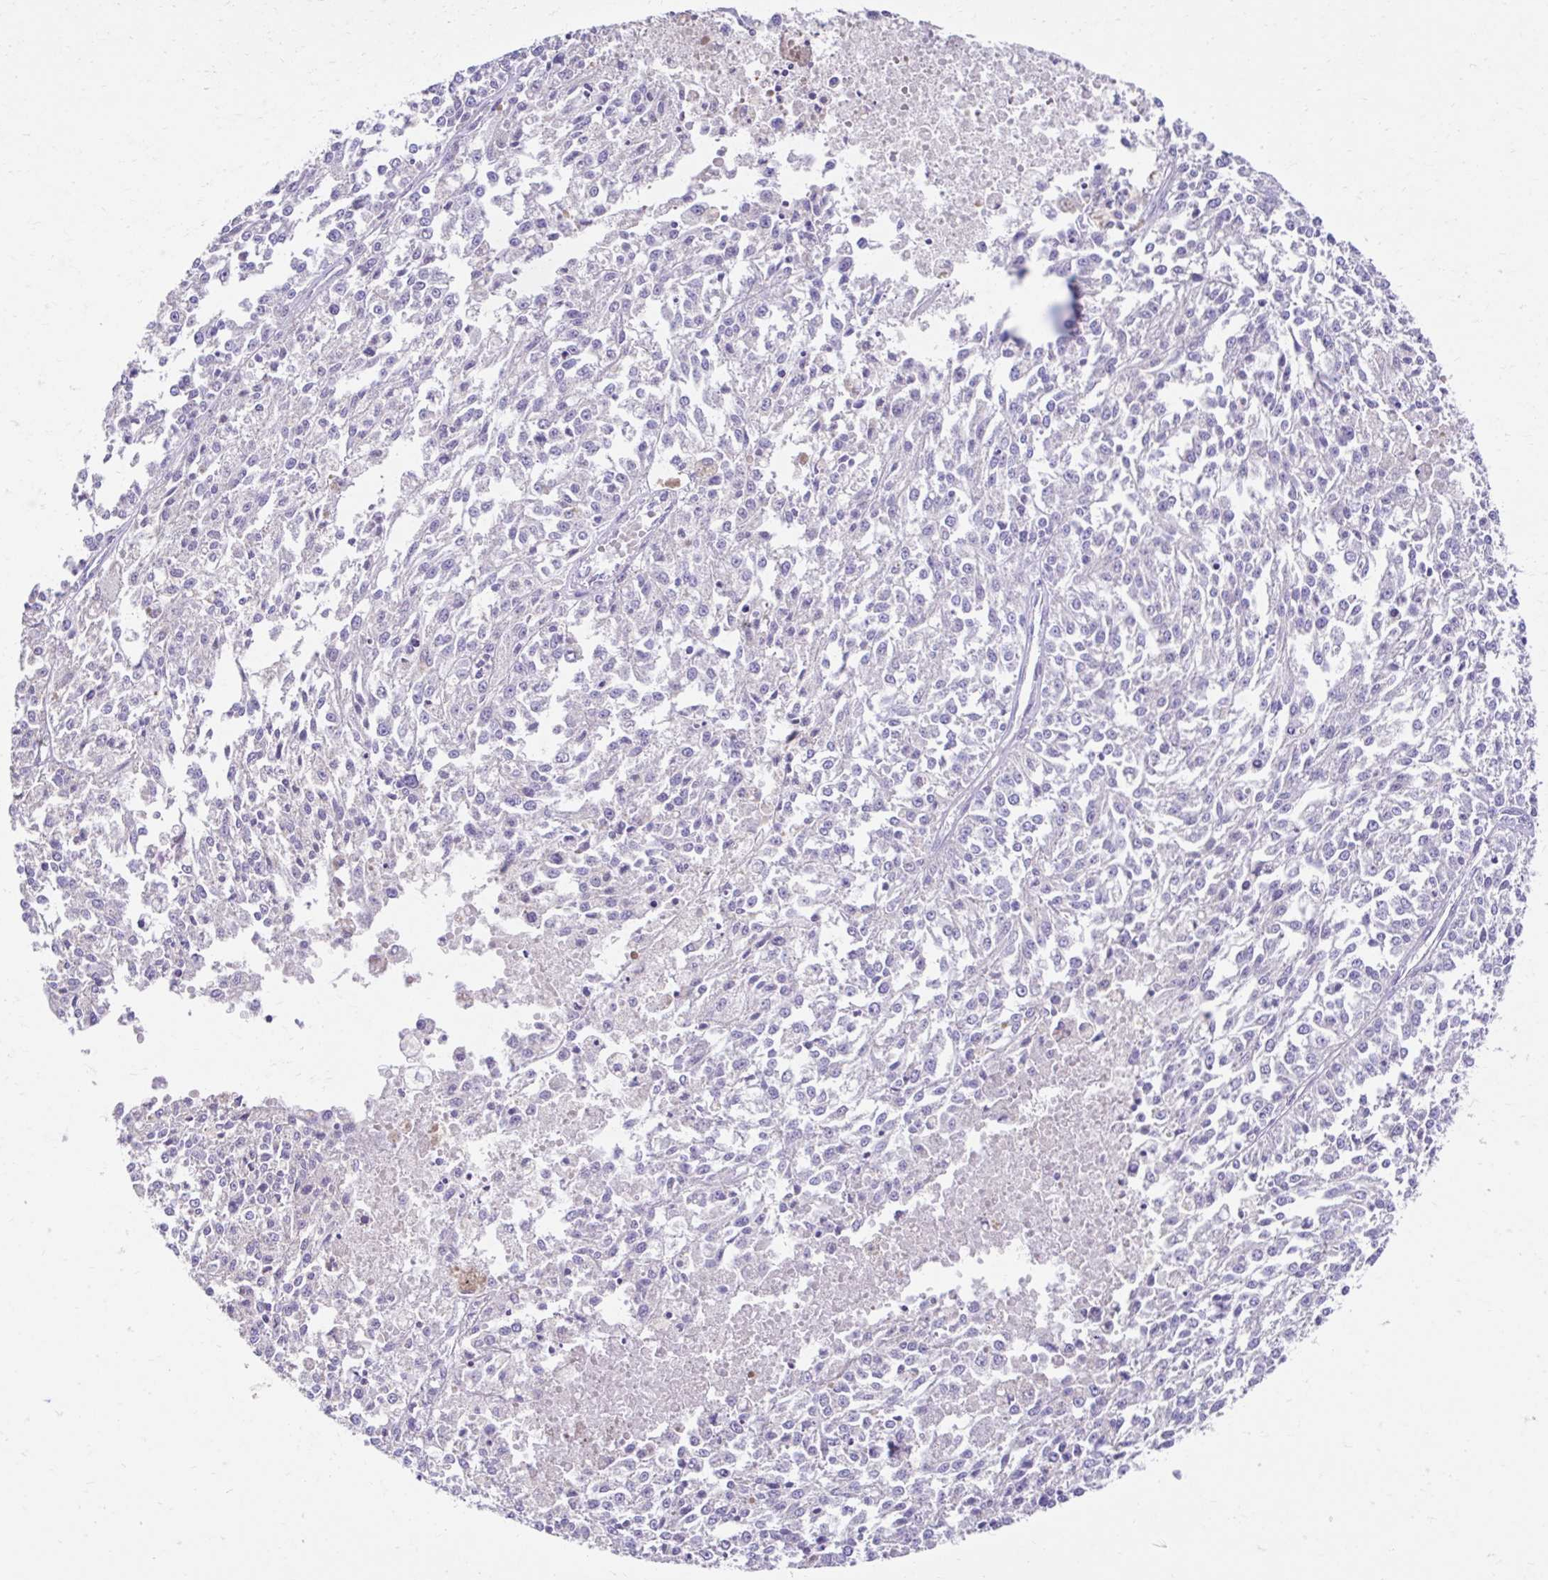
{"staining": {"intensity": "negative", "quantity": "none", "location": "none"}, "tissue": "melanoma", "cell_type": "Tumor cells", "image_type": "cancer", "snomed": [{"axis": "morphology", "description": "Malignant melanoma, NOS"}, {"axis": "topography", "description": "Skin"}], "caption": "Melanoma was stained to show a protein in brown. There is no significant staining in tumor cells. (DAB (3,3'-diaminobenzidine) immunohistochemistry (IHC) with hematoxylin counter stain).", "gene": "ZNF33A", "patient": {"sex": "female", "age": 64}}